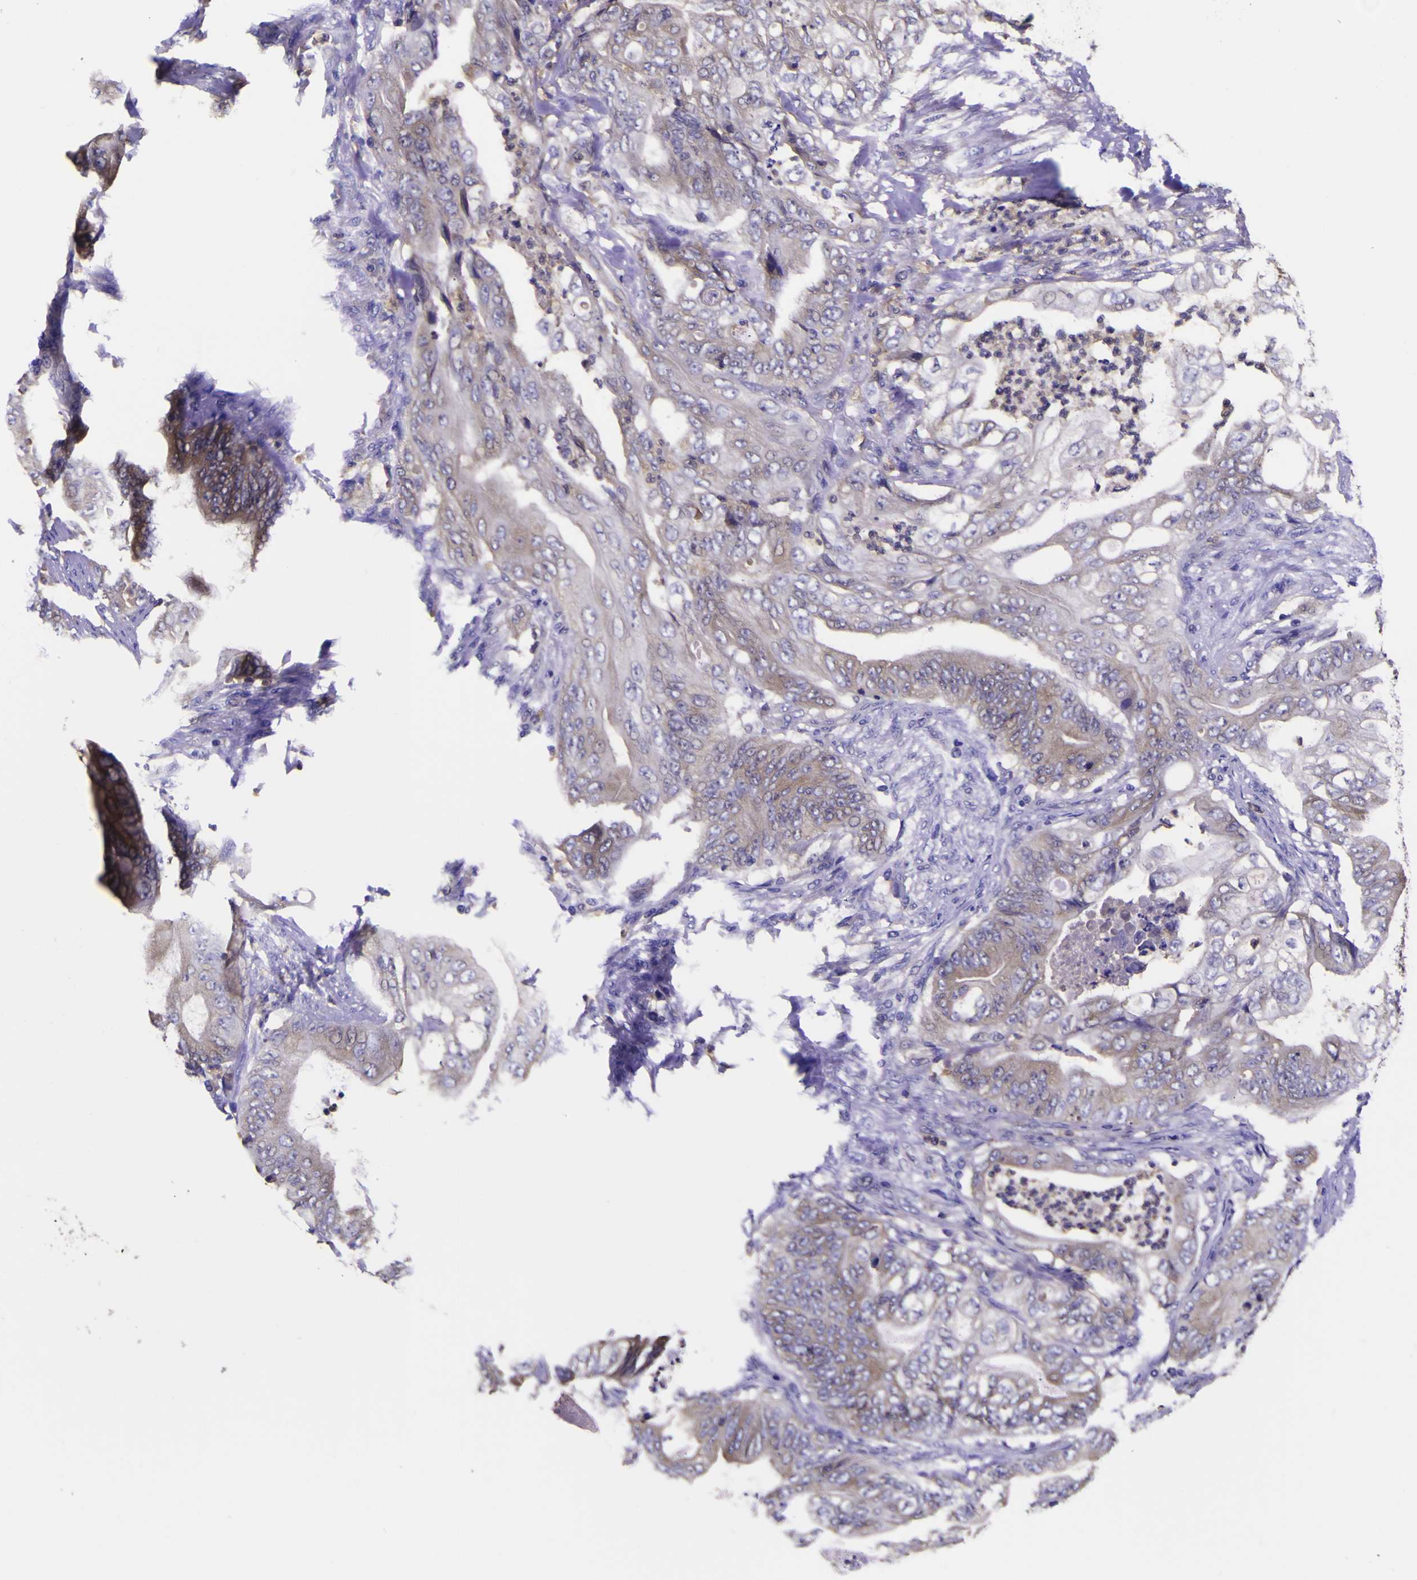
{"staining": {"intensity": "weak", "quantity": ">75%", "location": "cytoplasmic/membranous"}, "tissue": "stomach cancer", "cell_type": "Tumor cells", "image_type": "cancer", "snomed": [{"axis": "morphology", "description": "Adenocarcinoma, NOS"}, {"axis": "topography", "description": "Stomach"}], "caption": "Immunohistochemical staining of stomach adenocarcinoma demonstrates low levels of weak cytoplasmic/membranous staining in about >75% of tumor cells. Using DAB (brown) and hematoxylin (blue) stains, captured at high magnification using brightfield microscopy.", "gene": "MAPK14", "patient": {"sex": "female", "age": 73}}